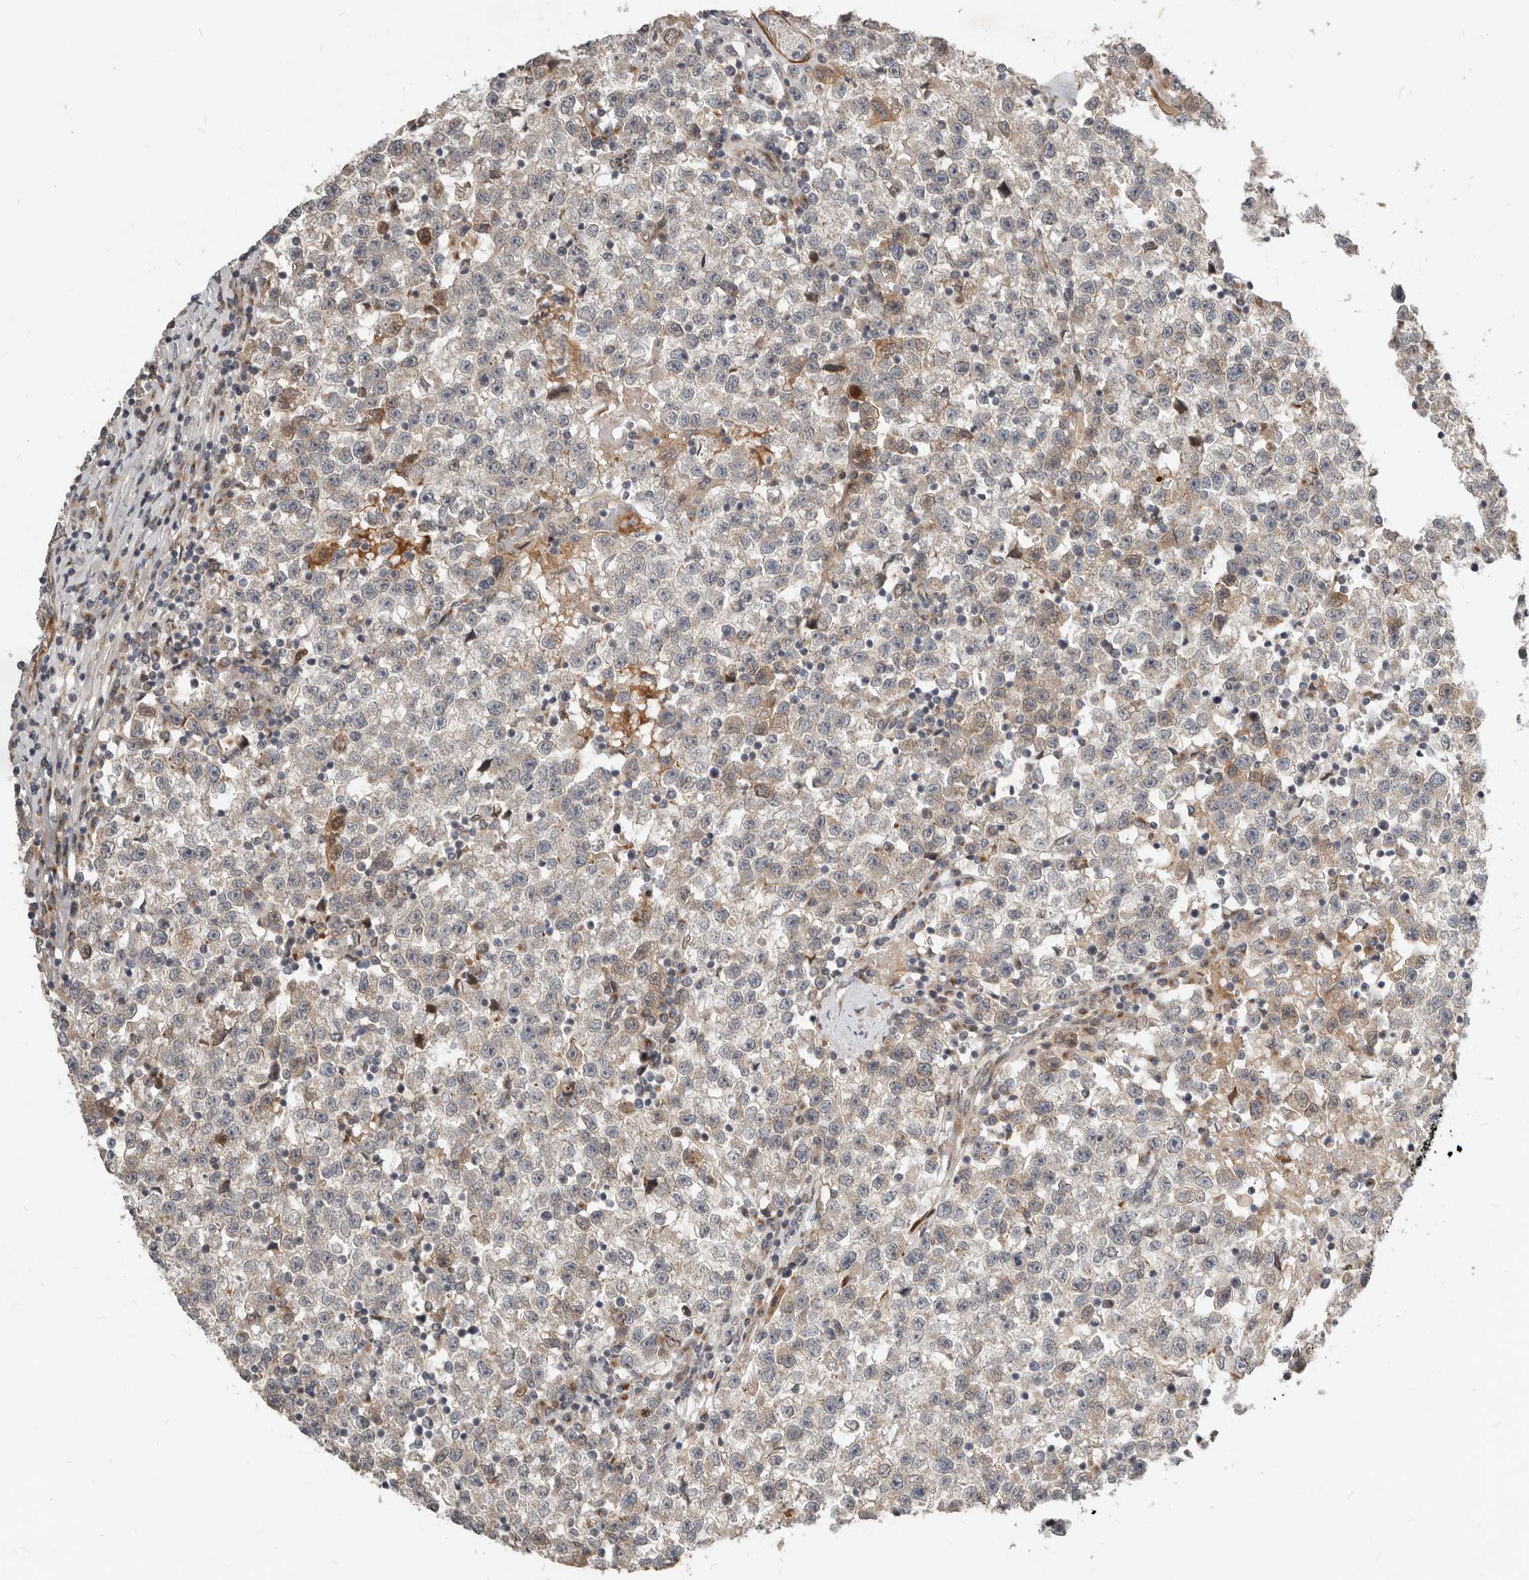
{"staining": {"intensity": "weak", "quantity": "<25%", "location": "cytoplasmic/membranous"}, "tissue": "testis cancer", "cell_type": "Tumor cells", "image_type": "cancer", "snomed": [{"axis": "morphology", "description": "Seminoma, NOS"}, {"axis": "topography", "description": "Testis"}], "caption": "This is an IHC micrograph of testis cancer. There is no staining in tumor cells.", "gene": "NPY4R", "patient": {"sex": "male", "age": 22}}